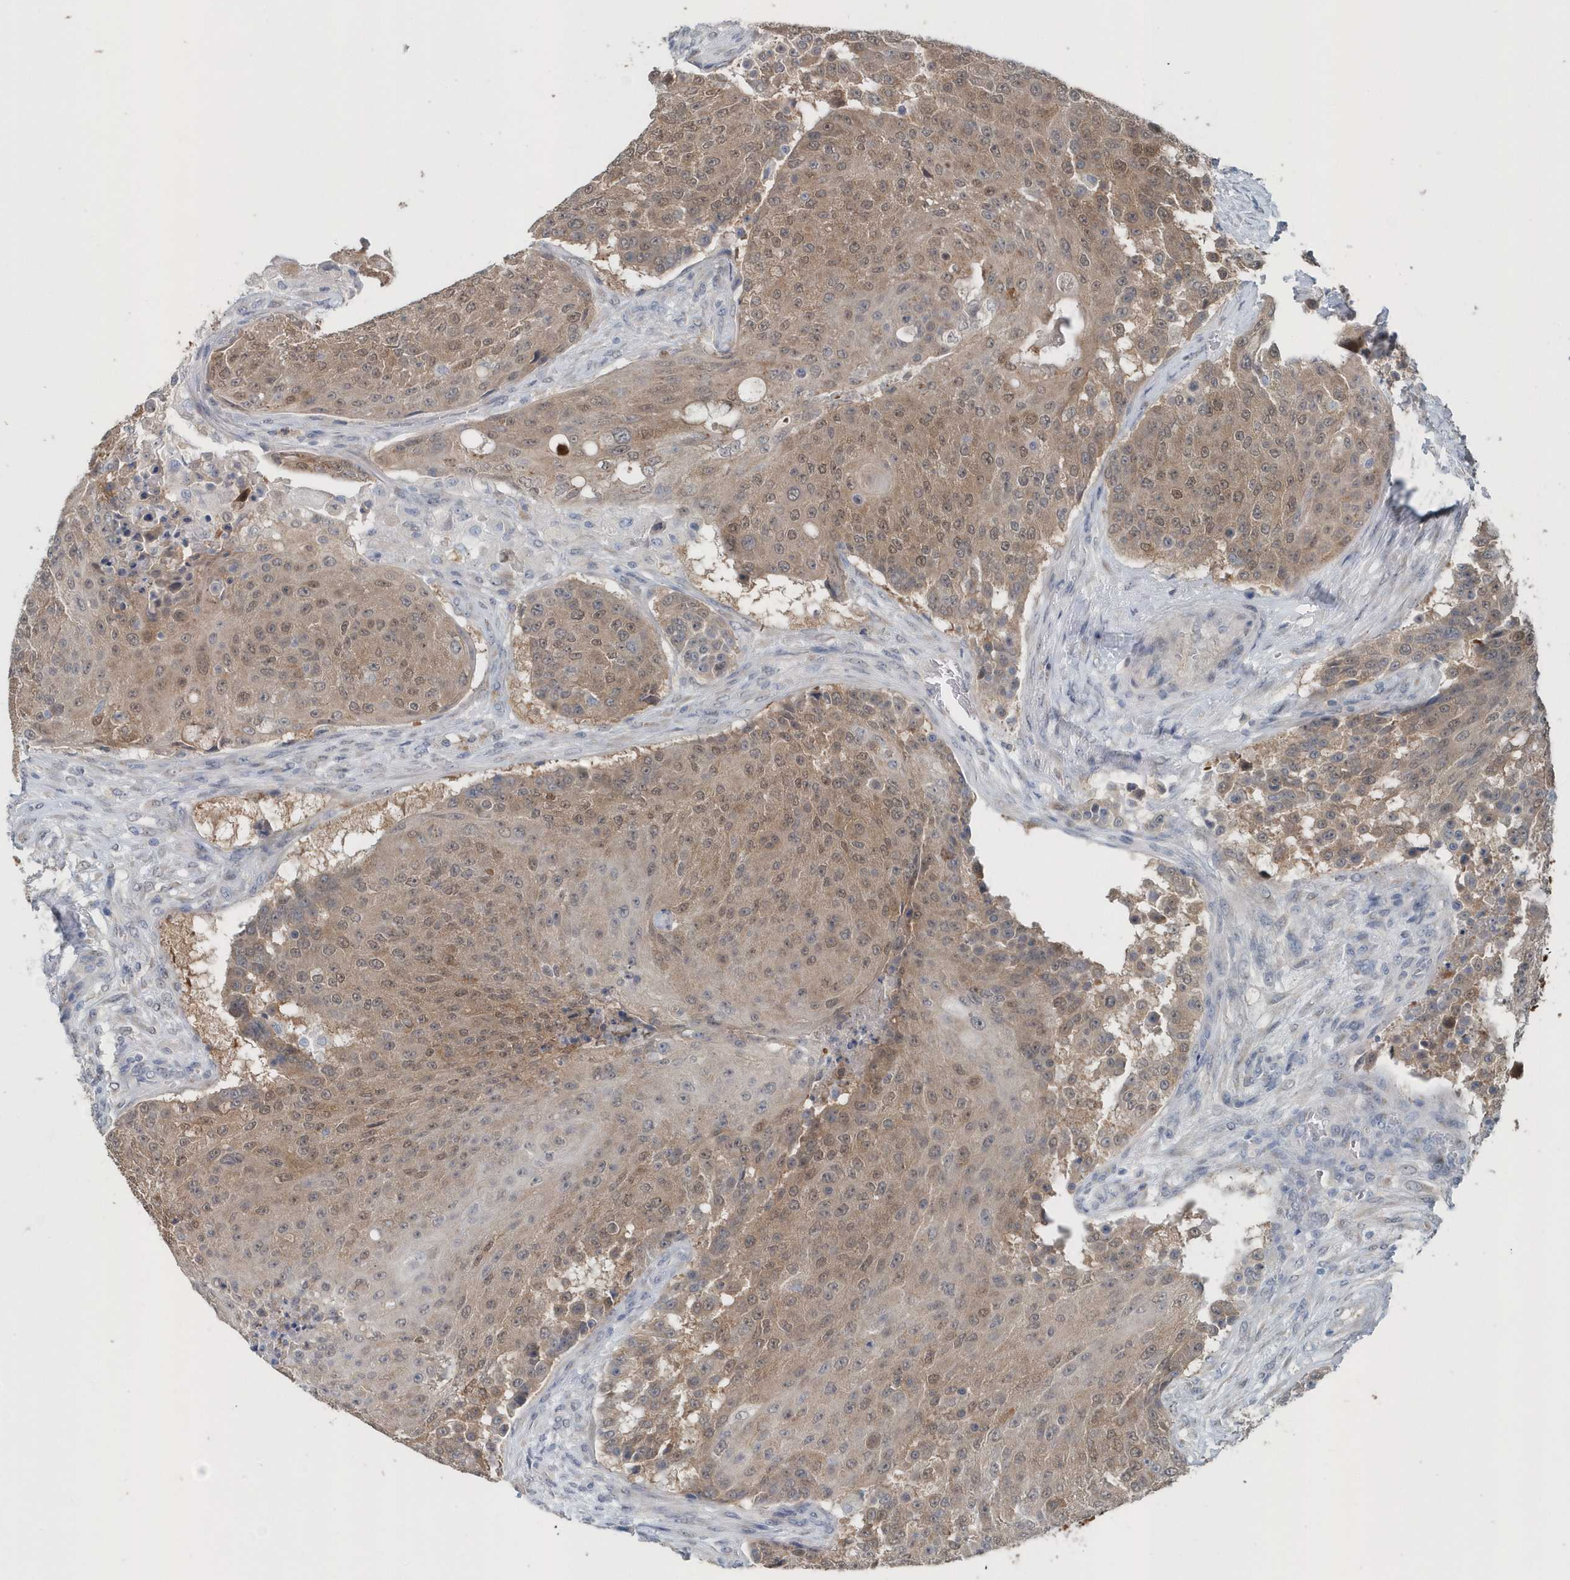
{"staining": {"intensity": "moderate", "quantity": ">75%", "location": "cytoplasmic/membranous,nuclear"}, "tissue": "urothelial cancer", "cell_type": "Tumor cells", "image_type": "cancer", "snomed": [{"axis": "morphology", "description": "Urothelial carcinoma, High grade"}, {"axis": "topography", "description": "Urinary bladder"}], "caption": "Approximately >75% of tumor cells in human urothelial cancer demonstrate moderate cytoplasmic/membranous and nuclear protein expression as visualized by brown immunohistochemical staining.", "gene": "PFN2", "patient": {"sex": "female", "age": 63}}